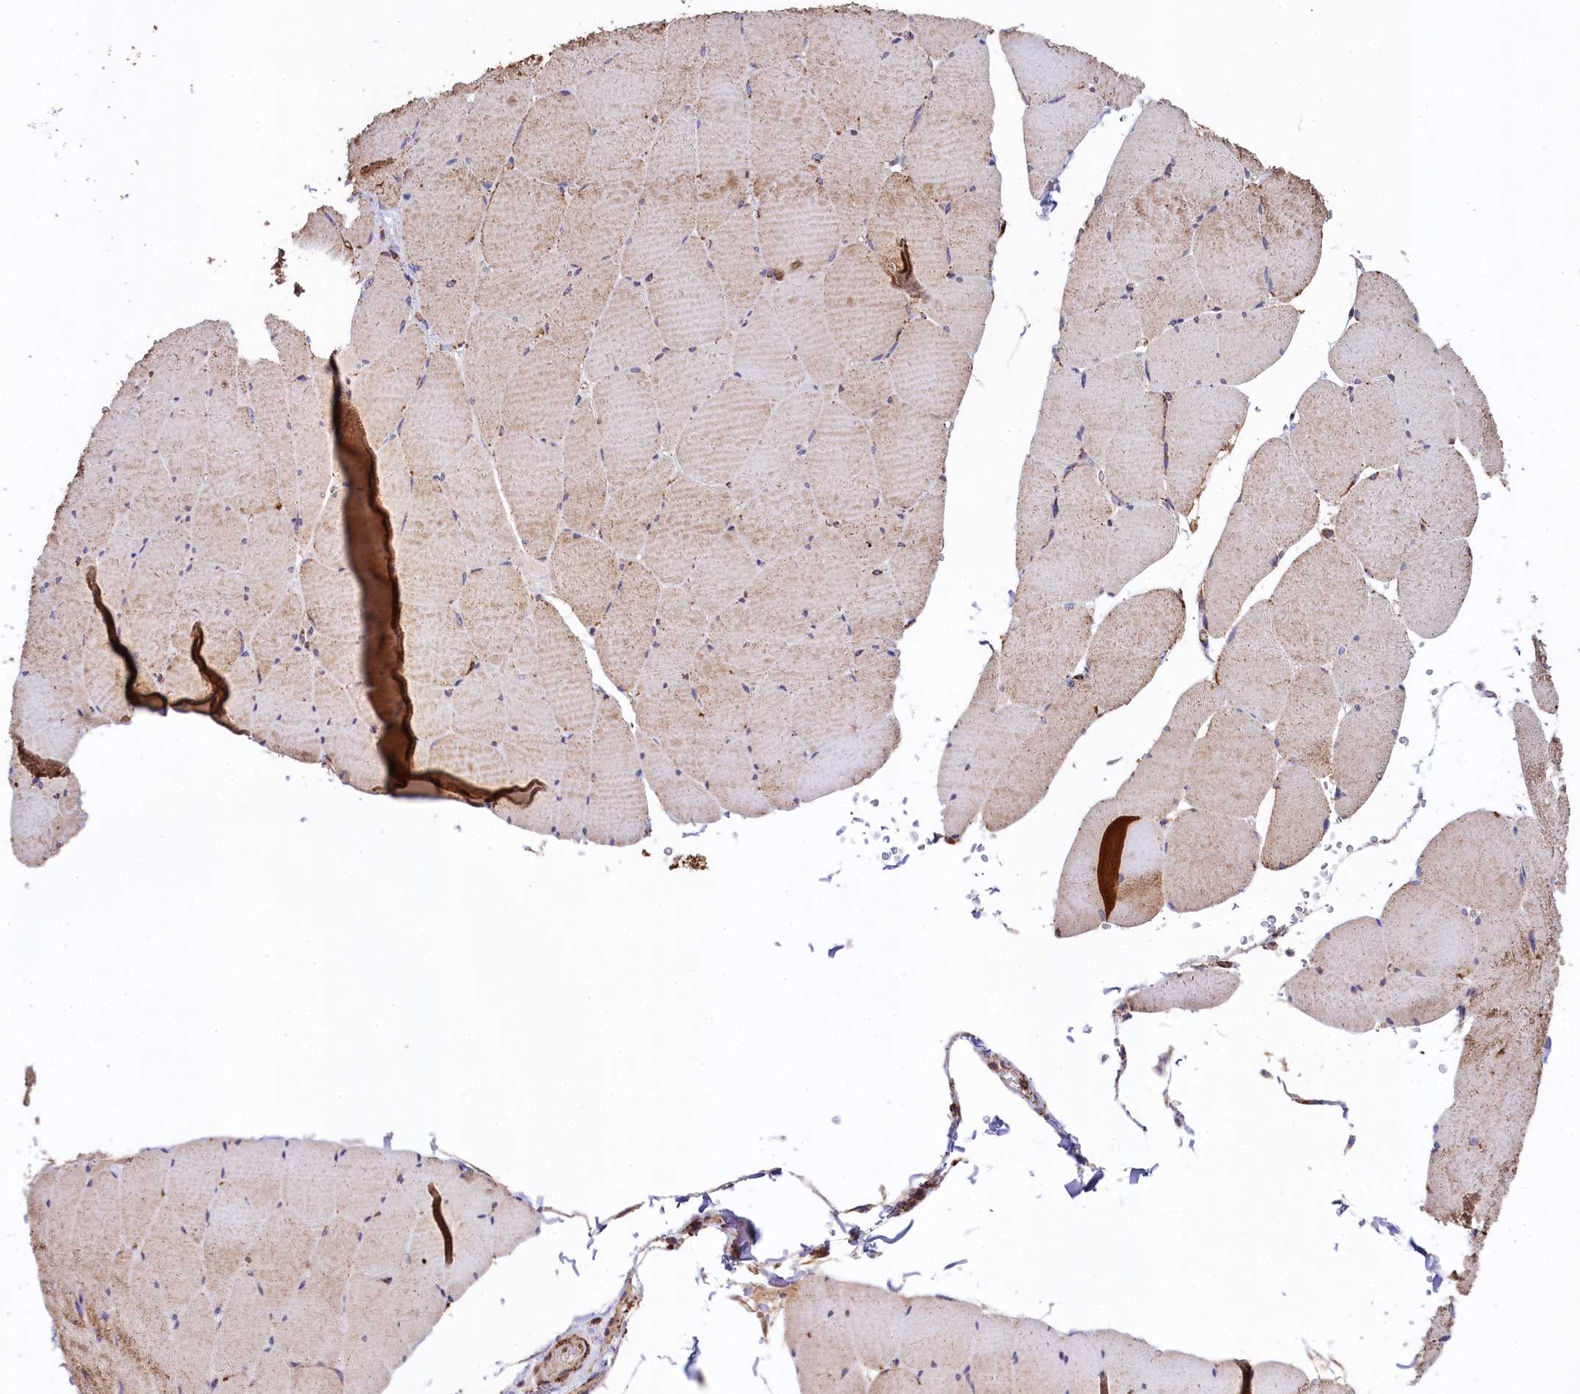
{"staining": {"intensity": "moderate", "quantity": "25%-75%", "location": "cytoplasmic/membranous"}, "tissue": "skeletal muscle", "cell_type": "Myocytes", "image_type": "normal", "snomed": [{"axis": "morphology", "description": "Normal tissue, NOS"}, {"axis": "topography", "description": "Skeletal muscle"}, {"axis": "topography", "description": "Head-Neck"}], "caption": "Protein expression analysis of unremarkable skeletal muscle demonstrates moderate cytoplasmic/membranous positivity in approximately 25%-75% of myocytes.", "gene": "CLYBL", "patient": {"sex": "male", "age": 66}}